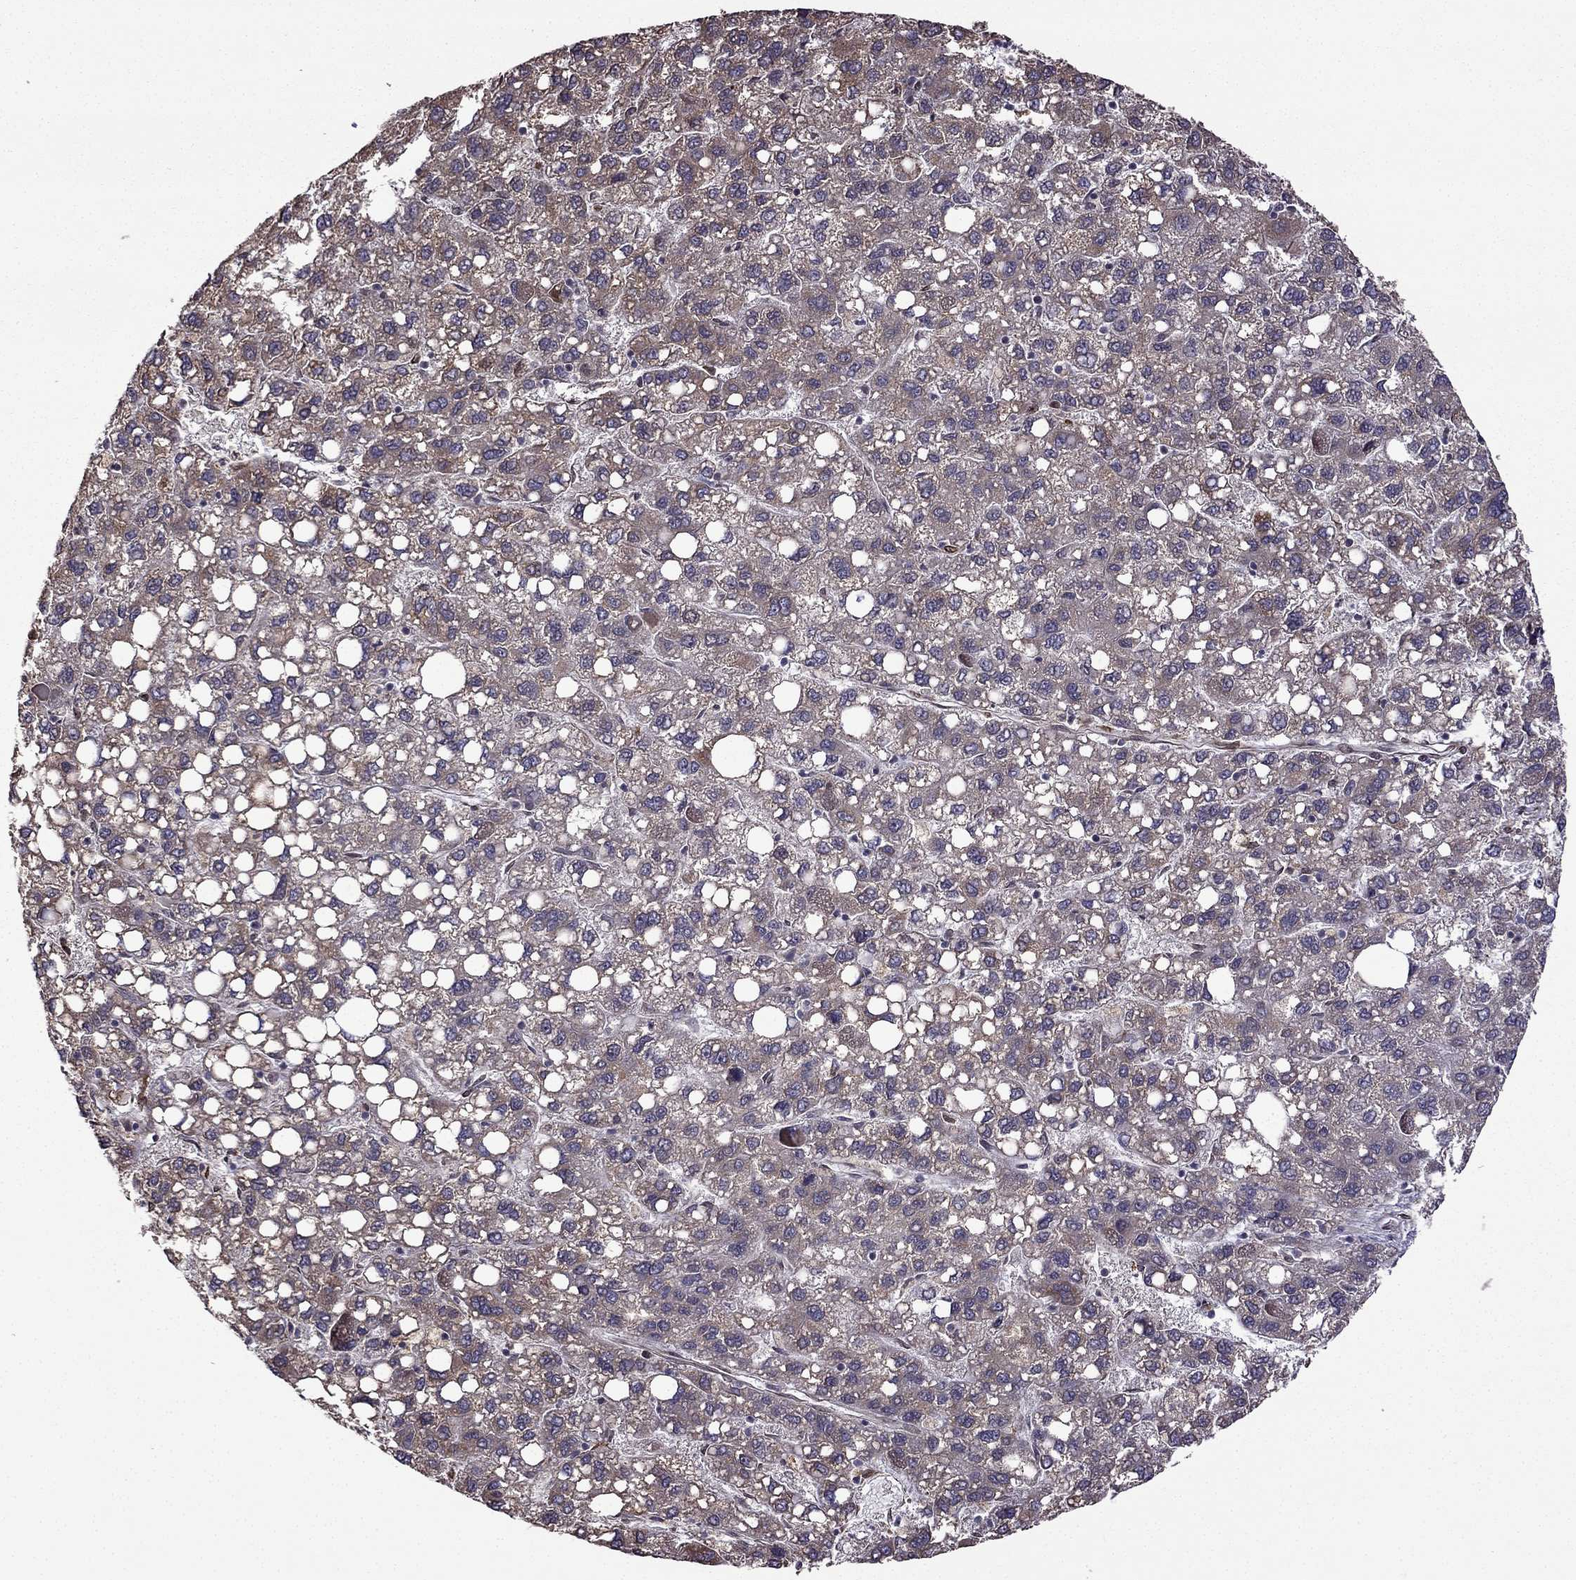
{"staining": {"intensity": "moderate", "quantity": "<25%", "location": "cytoplasmic/membranous"}, "tissue": "liver cancer", "cell_type": "Tumor cells", "image_type": "cancer", "snomed": [{"axis": "morphology", "description": "Carcinoma, Hepatocellular, NOS"}, {"axis": "topography", "description": "Liver"}], "caption": "A micrograph of hepatocellular carcinoma (liver) stained for a protein demonstrates moderate cytoplasmic/membranous brown staining in tumor cells.", "gene": "IKBIP", "patient": {"sex": "female", "age": 82}}